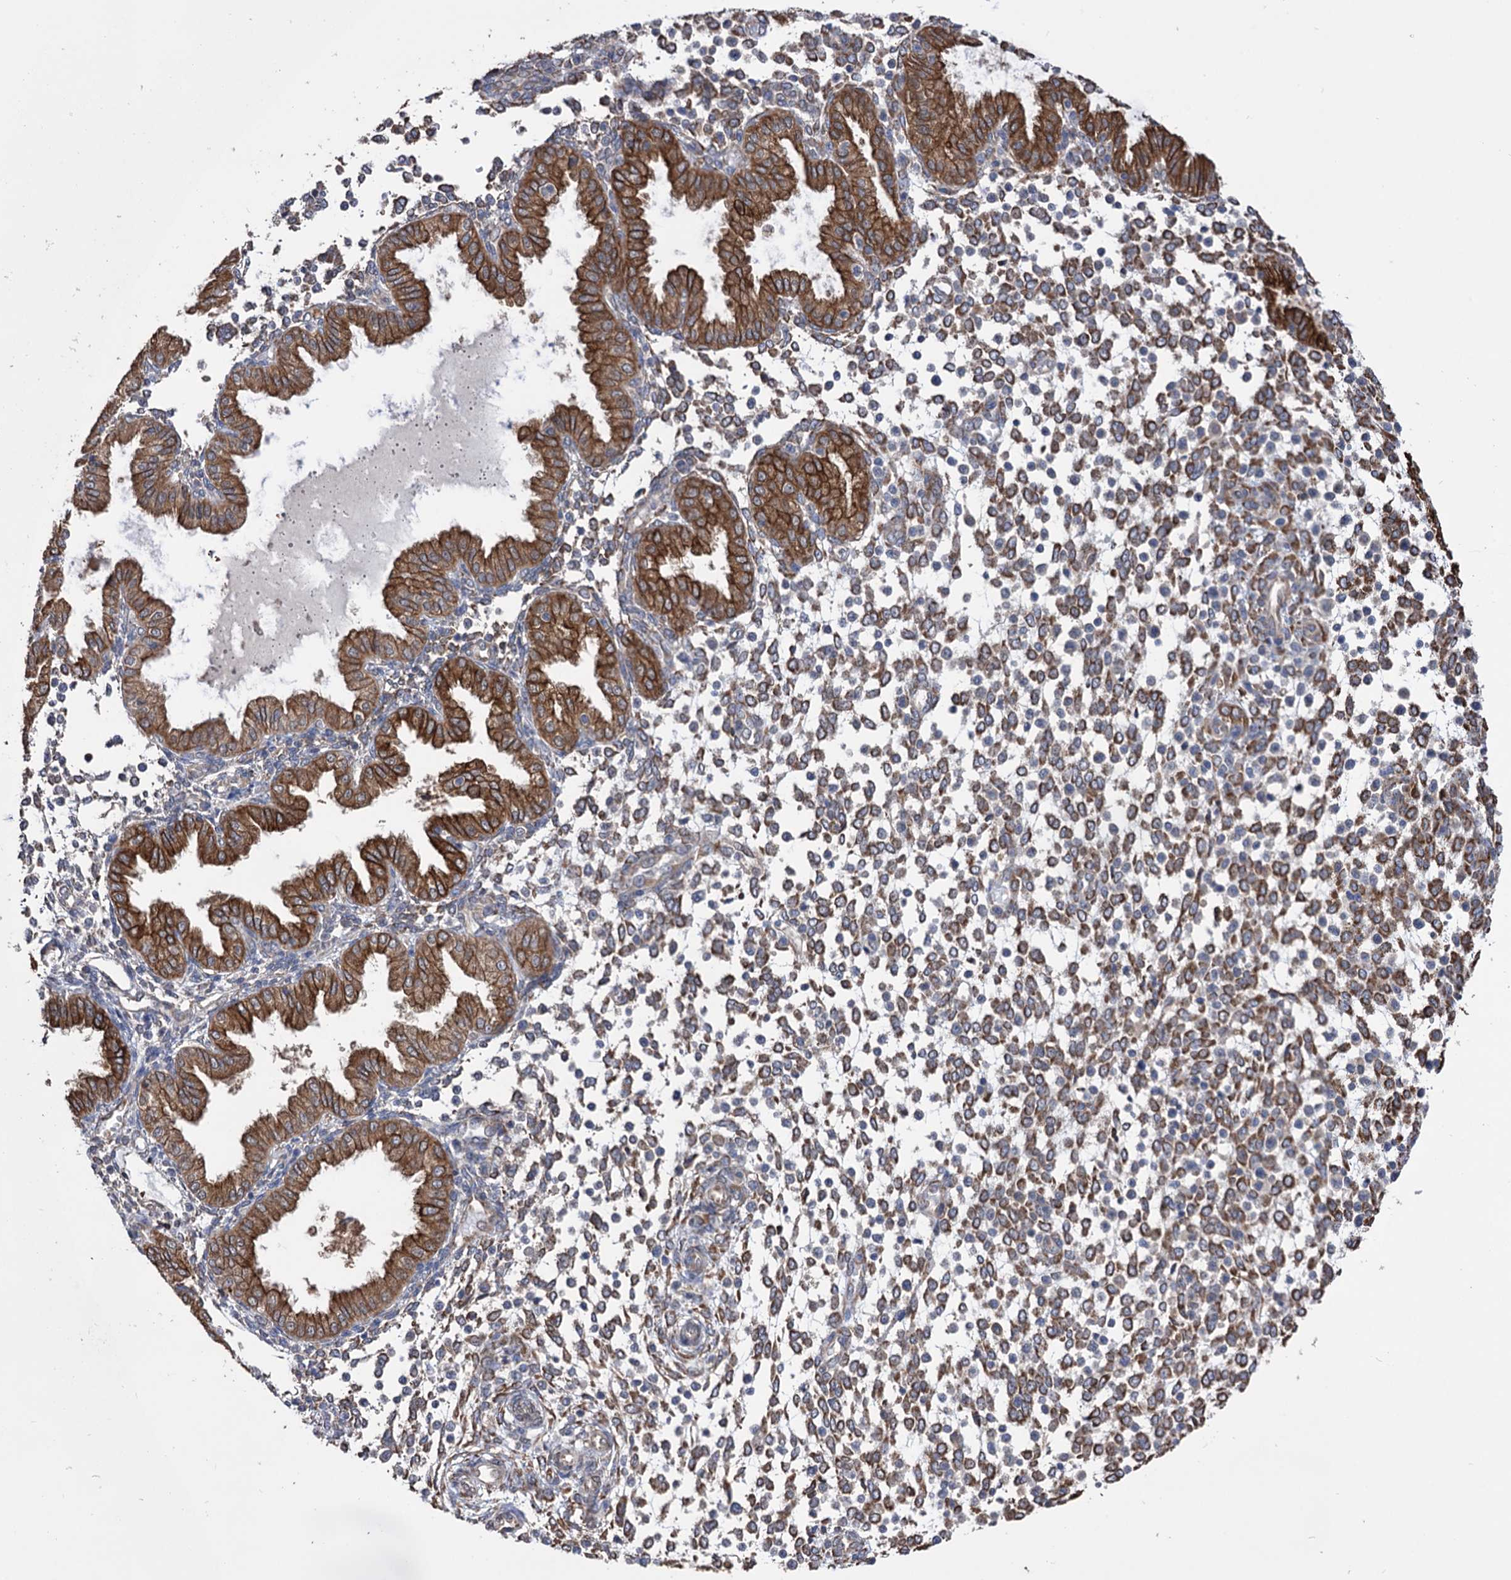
{"staining": {"intensity": "moderate", "quantity": ">75%", "location": "cytoplasmic/membranous"}, "tissue": "endometrium", "cell_type": "Cells in endometrial stroma", "image_type": "normal", "snomed": [{"axis": "morphology", "description": "Normal tissue, NOS"}, {"axis": "topography", "description": "Endometrium"}], "caption": "Moderate cytoplasmic/membranous staining for a protein is seen in approximately >75% of cells in endometrial stroma of normal endometrium using IHC.", "gene": "CDAN1", "patient": {"sex": "female", "age": 53}}